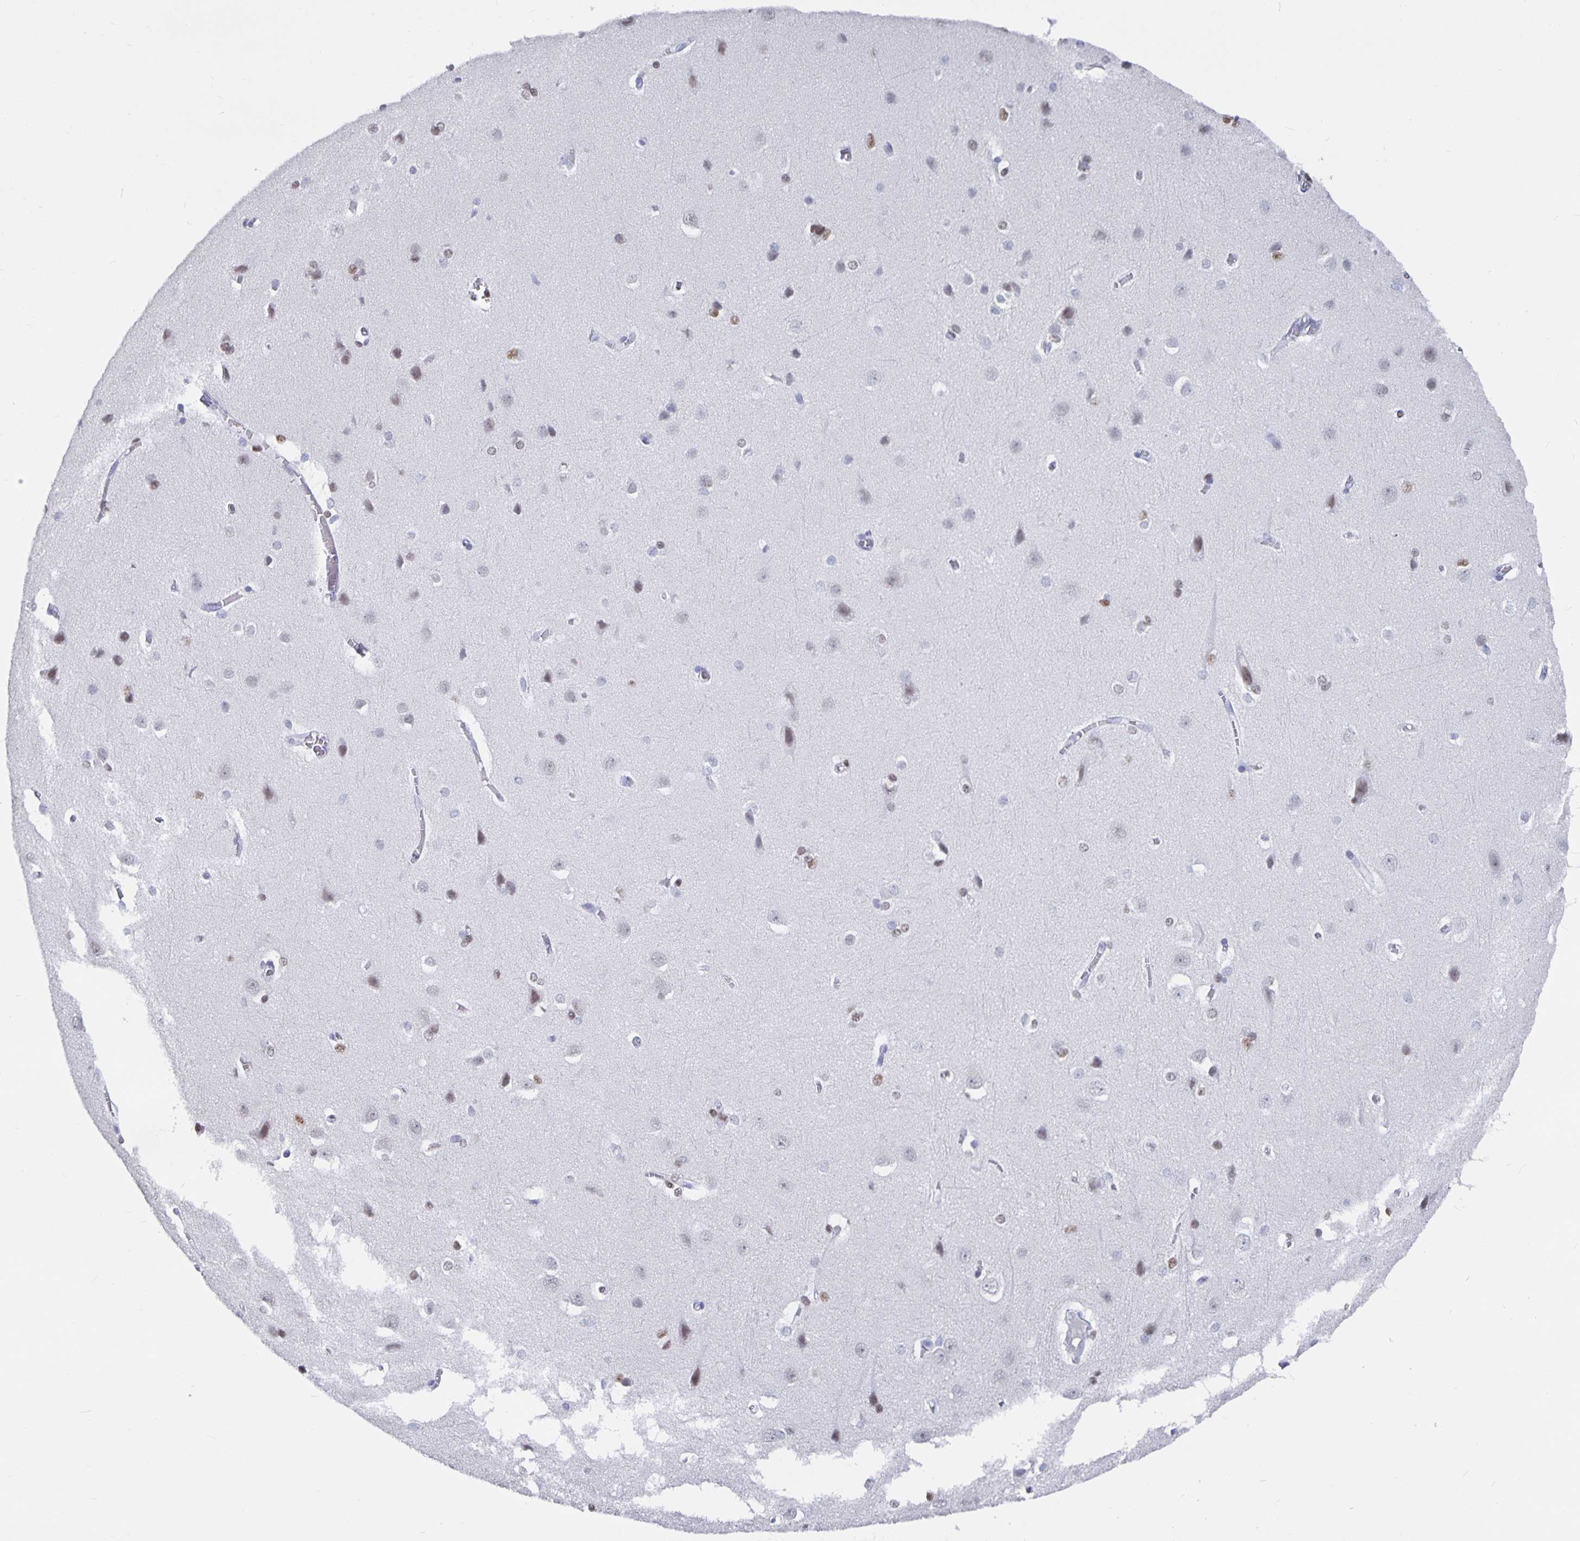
{"staining": {"intensity": "negative", "quantity": "none", "location": "none"}, "tissue": "cerebral cortex", "cell_type": "Endothelial cells", "image_type": "normal", "snomed": [{"axis": "morphology", "description": "Normal tissue, NOS"}, {"axis": "topography", "description": "Cerebral cortex"}], "caption": "Immunohistochemistry (IHC) of unremarkable cerebral cortex demonstrates no staining in endothelial cells.", "gene": "OLIG2", "patient": {"sex": "male", "age": 37}}